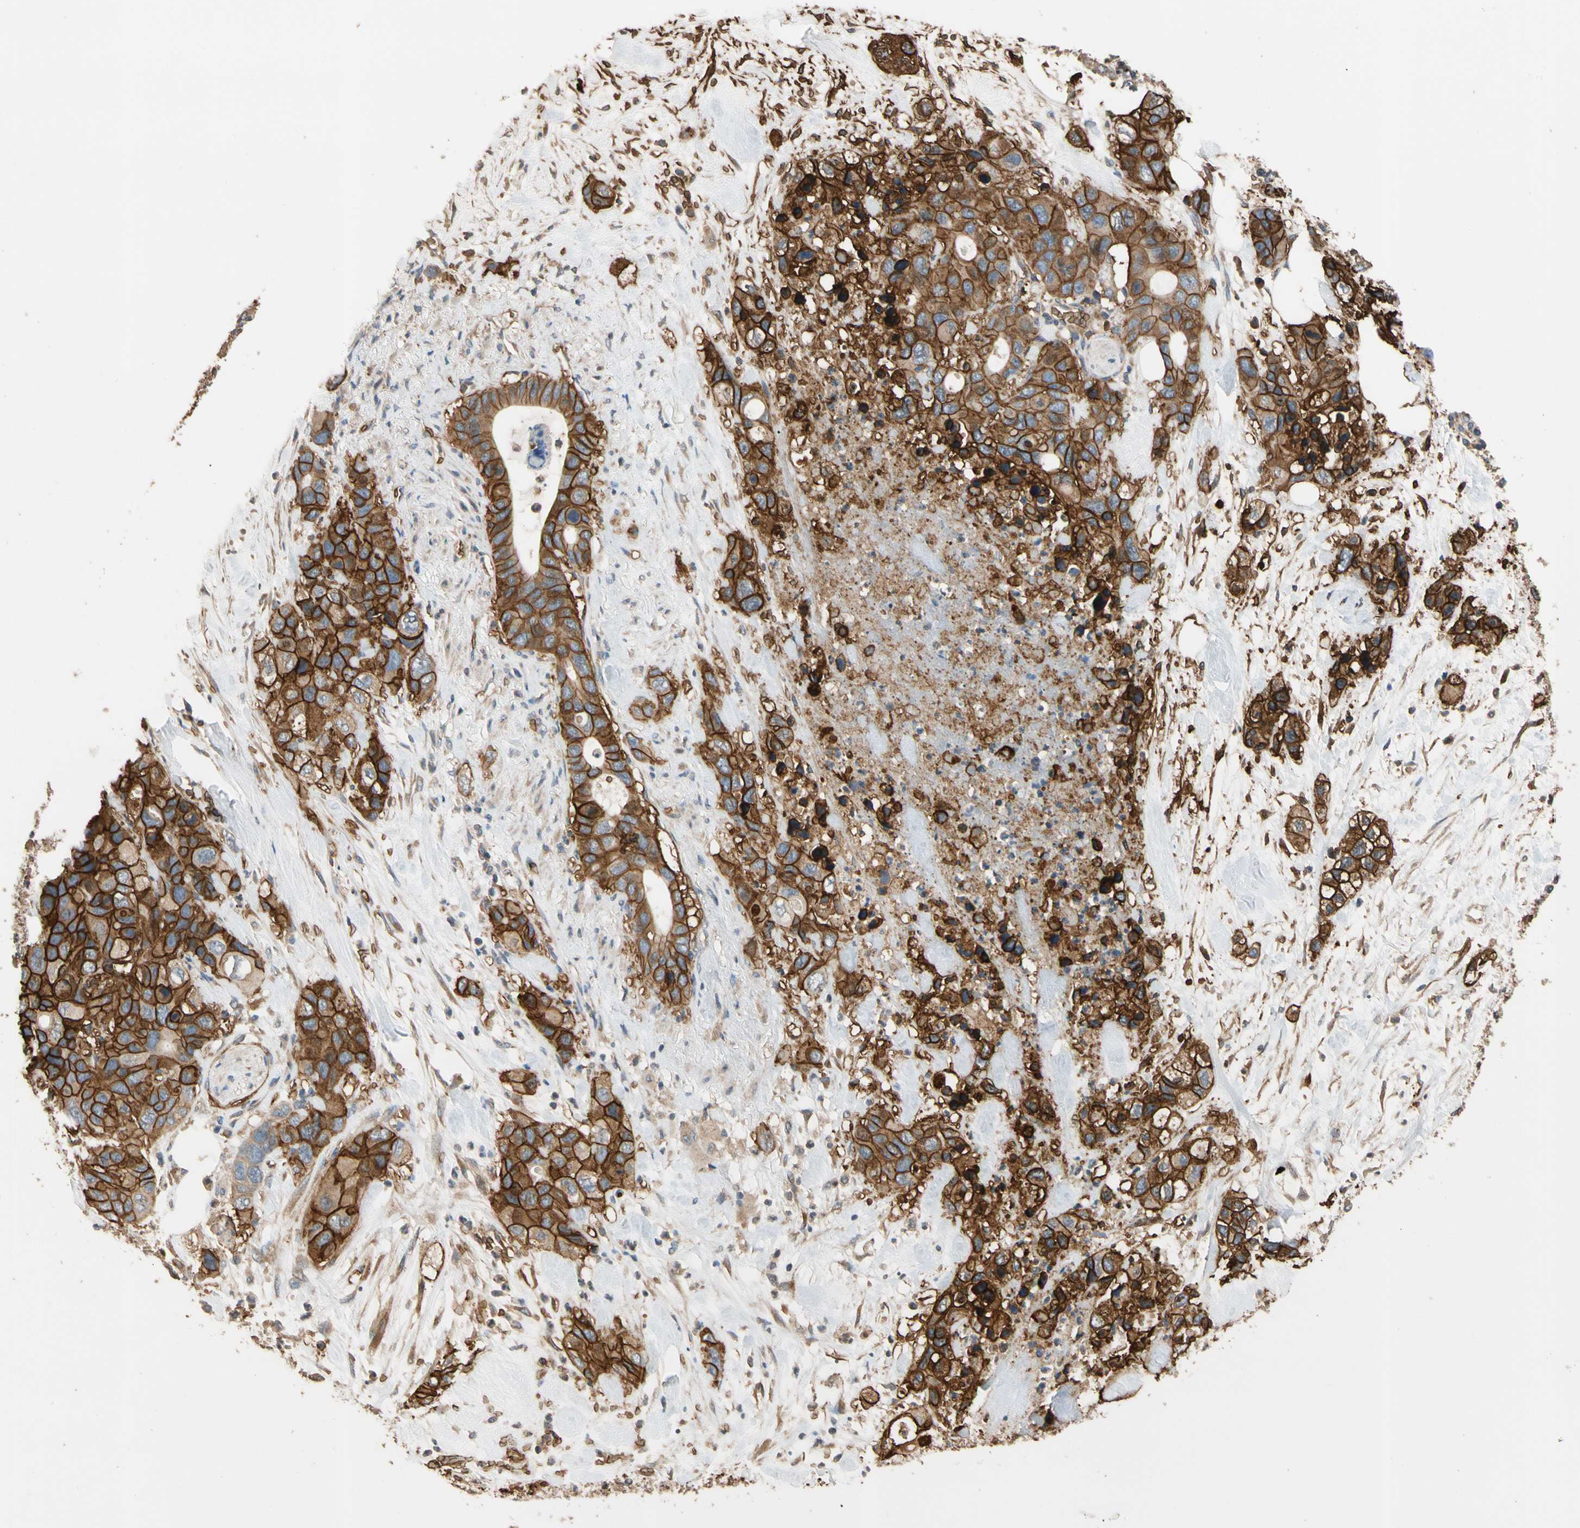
{"staining": {"intensity": "strong", "quantity": ">75%", "location": "cytoplasmic/membranous"}, "tissue": "pancreatic cancer", "cell_type": "Tumor cells", "image_type": "cancer", "snomed": [{"axis": "morphology", "description": "Adenocarcinoma, NOS"}, {"axis": "topography", "description": "Pancreas"}], "caption": "Brown immunohistochemical staining in human pancreatic cancer reveals strong cytoplasmic/membranous staining in about >75% of tumor cells. (DAB IHC, brown staining for protein, blue staining for nuclei).", "gene": "RIOK2", "patient": {"sex": "female", "age": 71}}